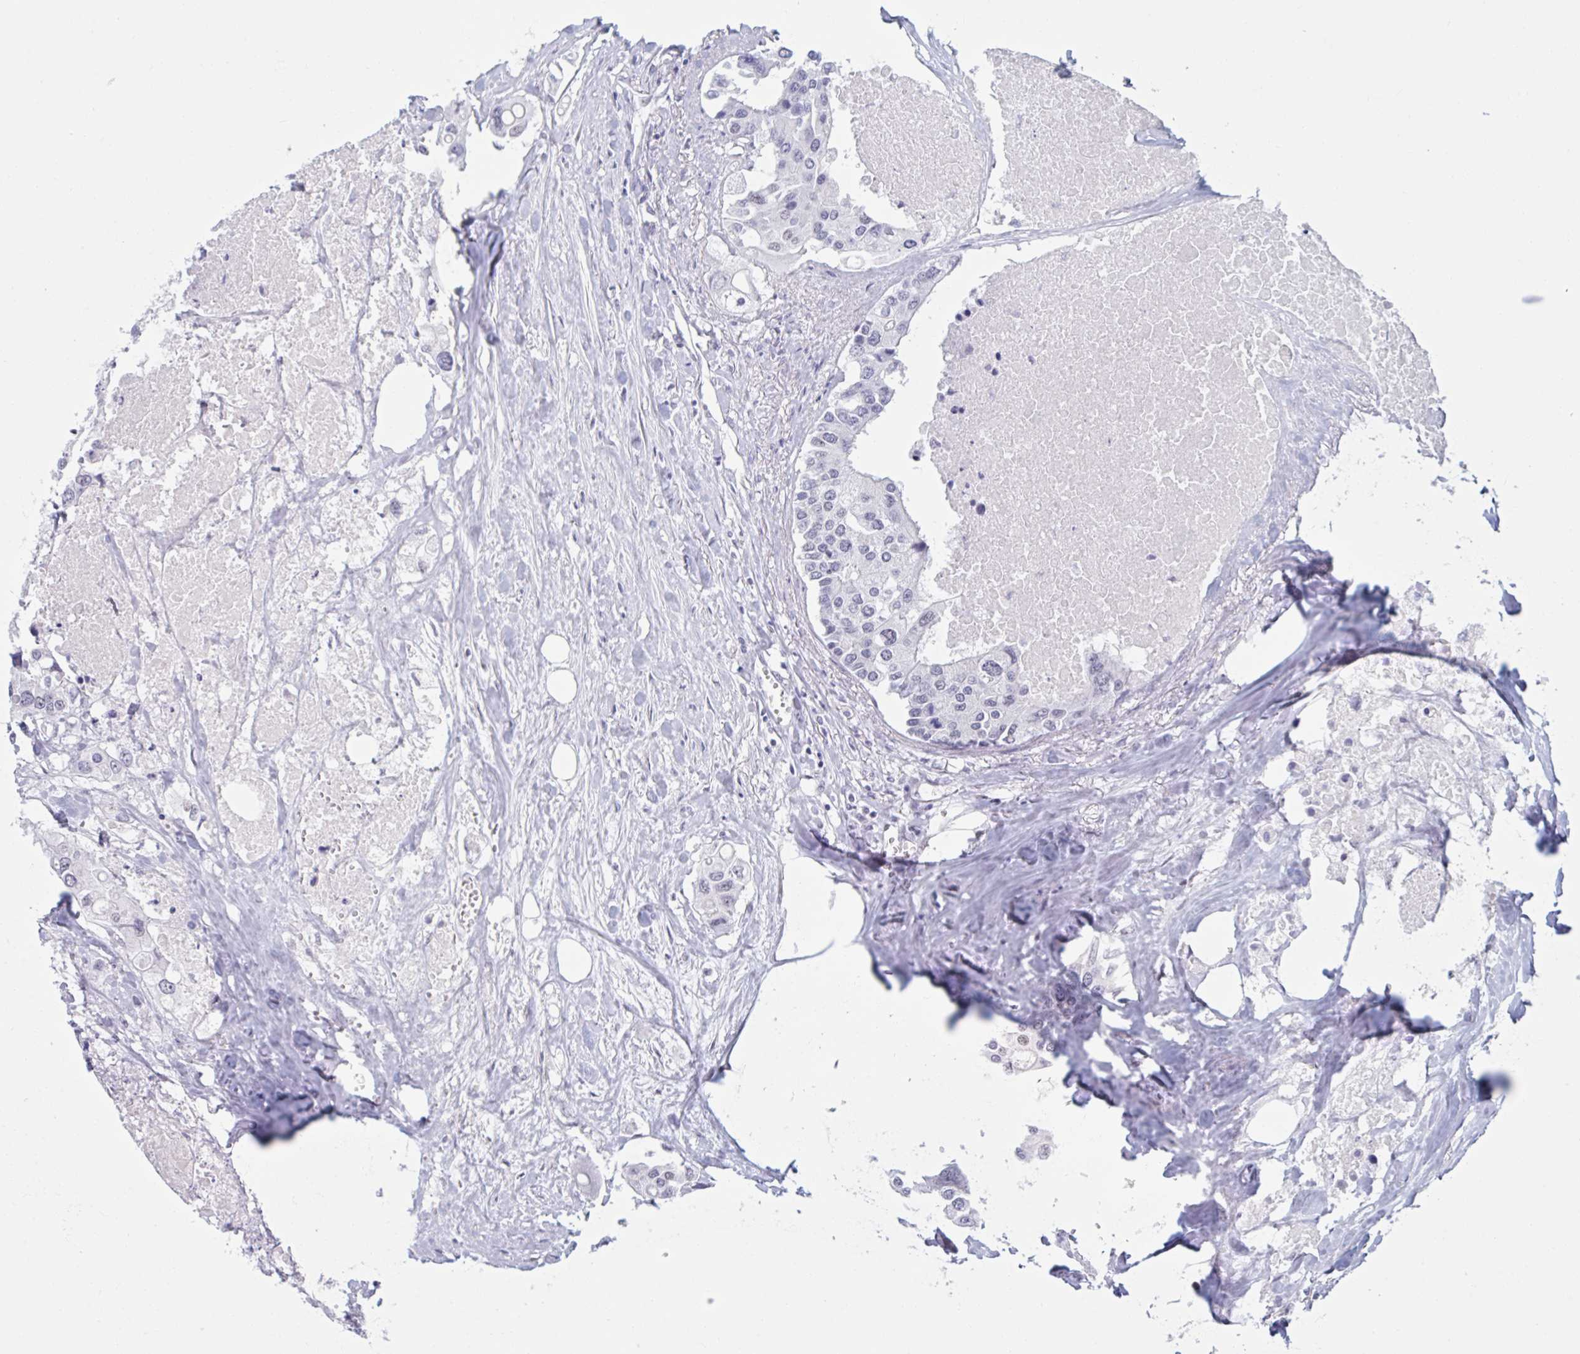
{"staining": {"intensity": "negative", "quantity": "none", "location": "none"}, "tissue": "colorectal cancer", "cell_type": "Tumor cells", "image_type": "cancer", "snomed": [{"axis": "morphology", "description": "Adenocarcinoma, NOS"}, {"axis": "topography", "description": "Colon"}], "caption": "This photomicrograph is of adenocarcinoma (colorectal) stained with immunohistochemistry to label a protein in brown with the nuclei are counter-stained blue. There is no positivity in tumor cells.", "gene": "HSD17B6", "patient": {"sex": "male", "age": 77}}